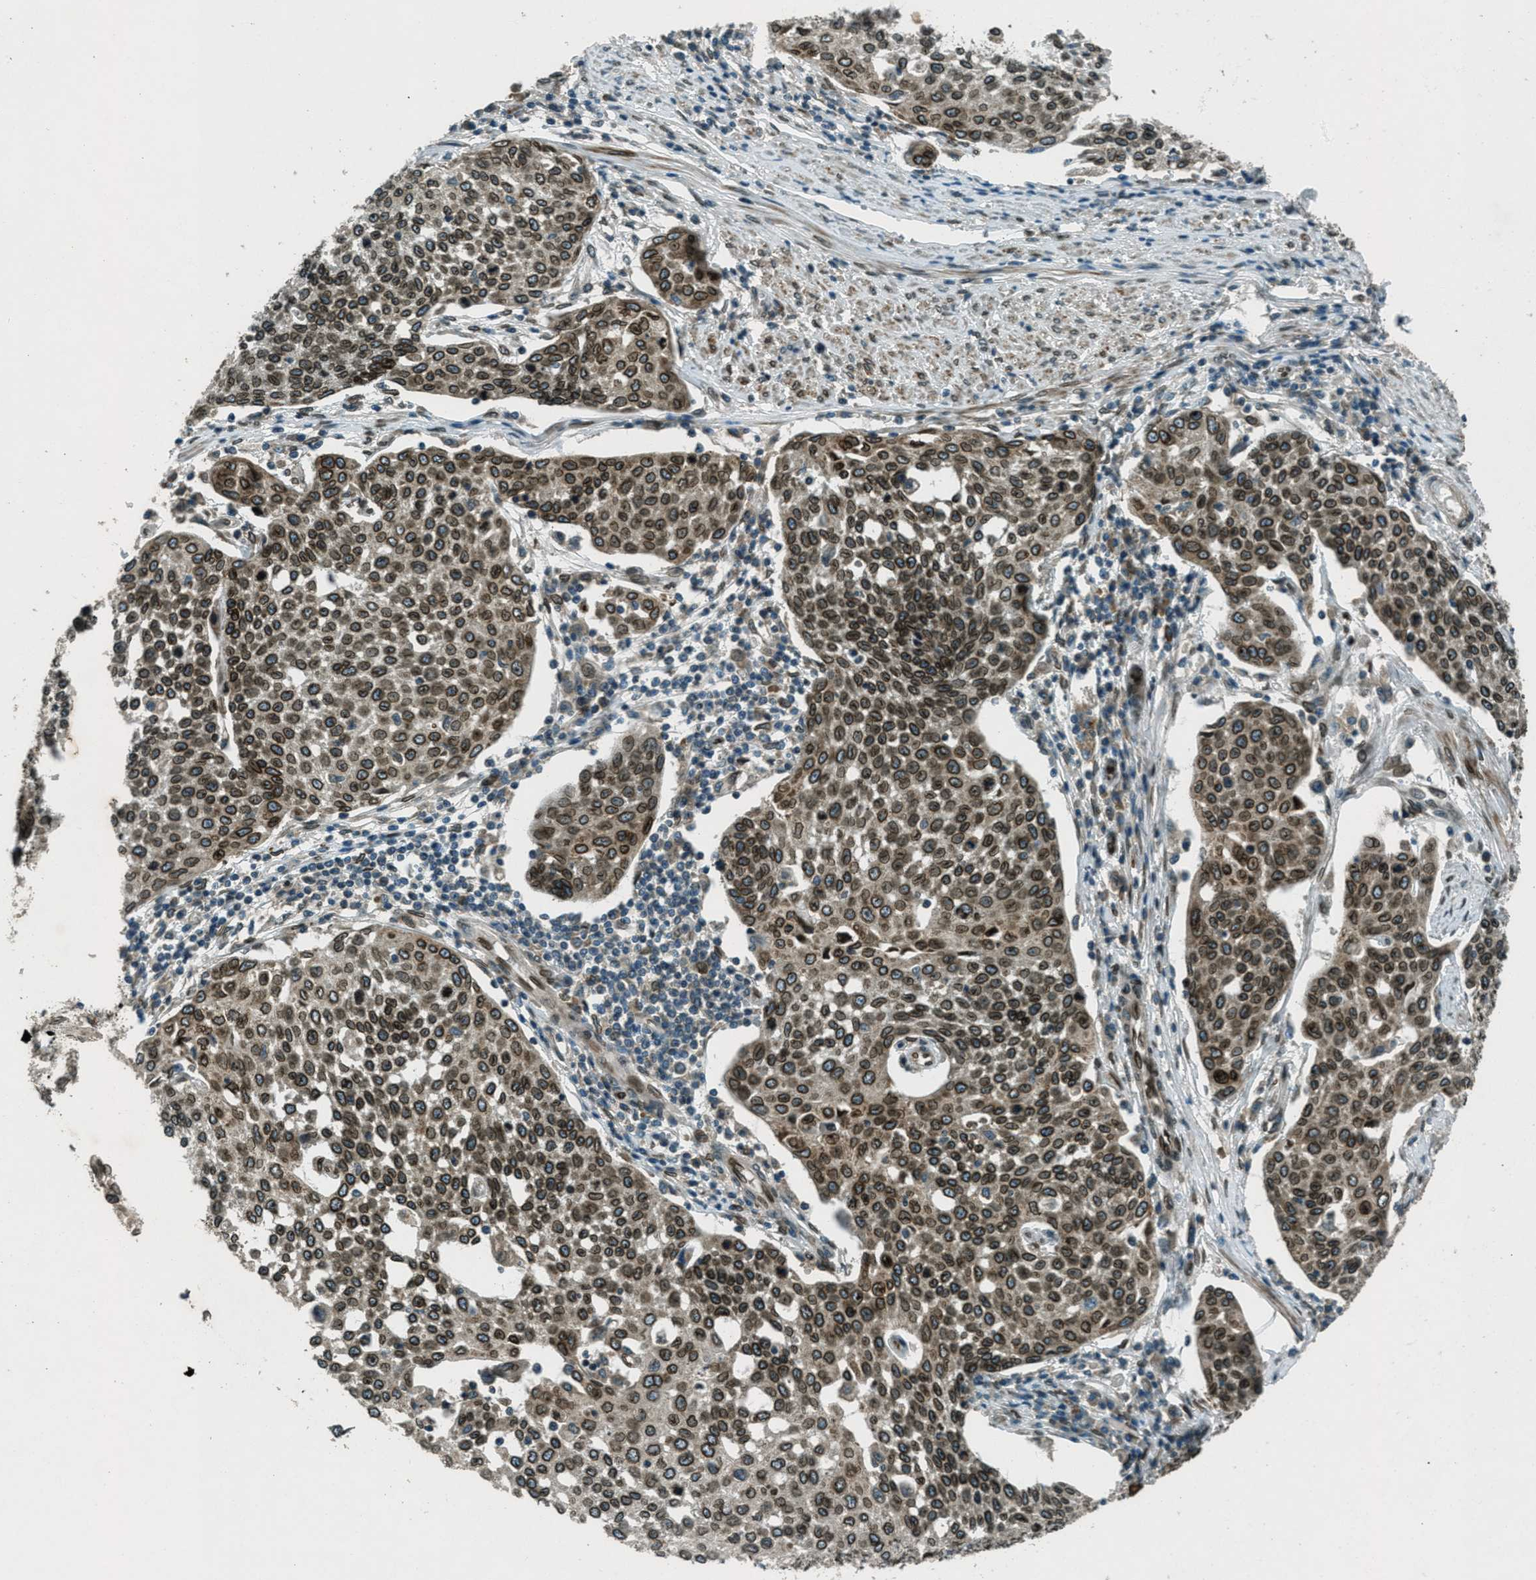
{"staining": {"intensity": "strong", "quantity": ">75%", "location": "cytoplasmic/membranous,nuclear"}, "tissue": "cervical cancer", "cell_type": "Tumor cells", "image_type": "cancer", "snomed": [{"axis": "morphology", "description": "Squamous cell carcinoma, NOS"}, {"axis": "topography", "description": "Cervix"}], "caption": "Cervical cancer (squamous cell carcinoma) stained with a brown dye shows strong cytoplasmic/membranous and nuclear positive positivity in approximately >75% of tumor cells.", "gene": "LEMD2", "patient": {"sex": "female", "age": 34}}